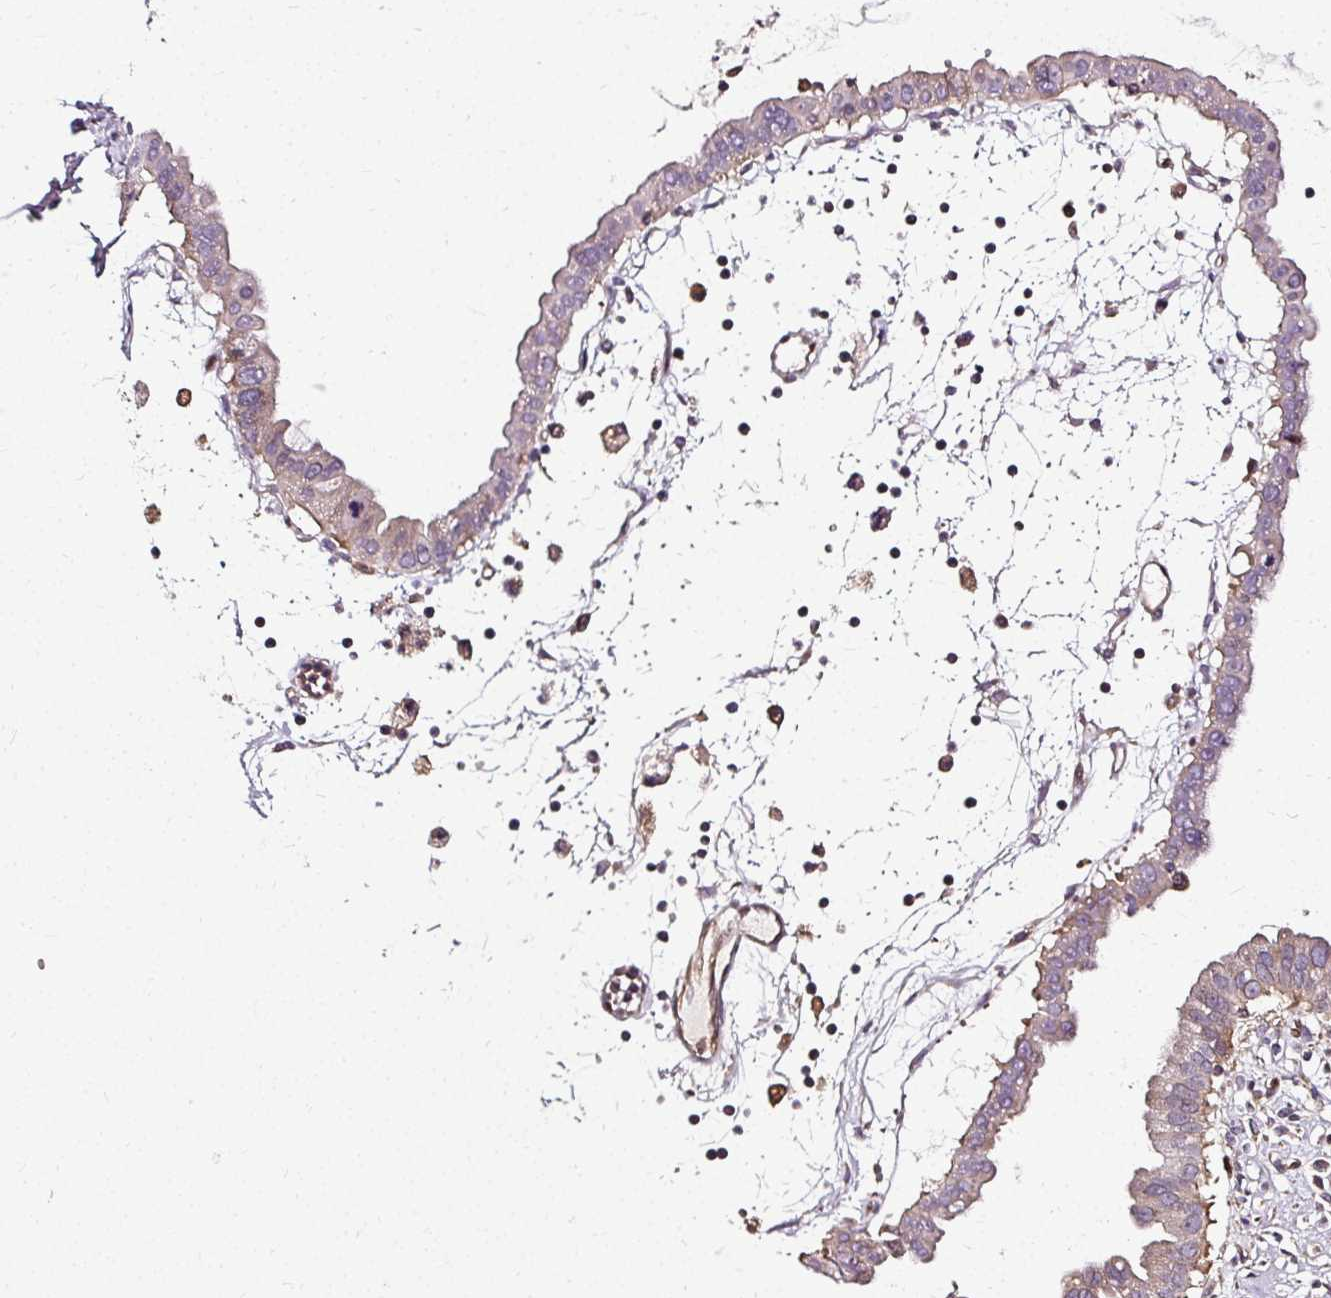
{"staining": {"intensity": "negative", "quantity": "none", "location": "none"}, "tissue": "ovarian cancer", "cell_type": "Tumor cells", "image_type": "cancer", "snomed": [{"axis": "morphology", "description": "Cystadenocarcinoma, mucinous, NOS"}, {"axis": "topography", "description": "Ovary"}], "caption": "DAB (3,3'-diaminobenzidine) immunohistochemical staining of human ovarian cancer (mucinous cystadenocarcinoma) demonstrates no significant staining in tumor cells.", "gene": "NAPA", "patient": {"sex": "female", "age": 61}}